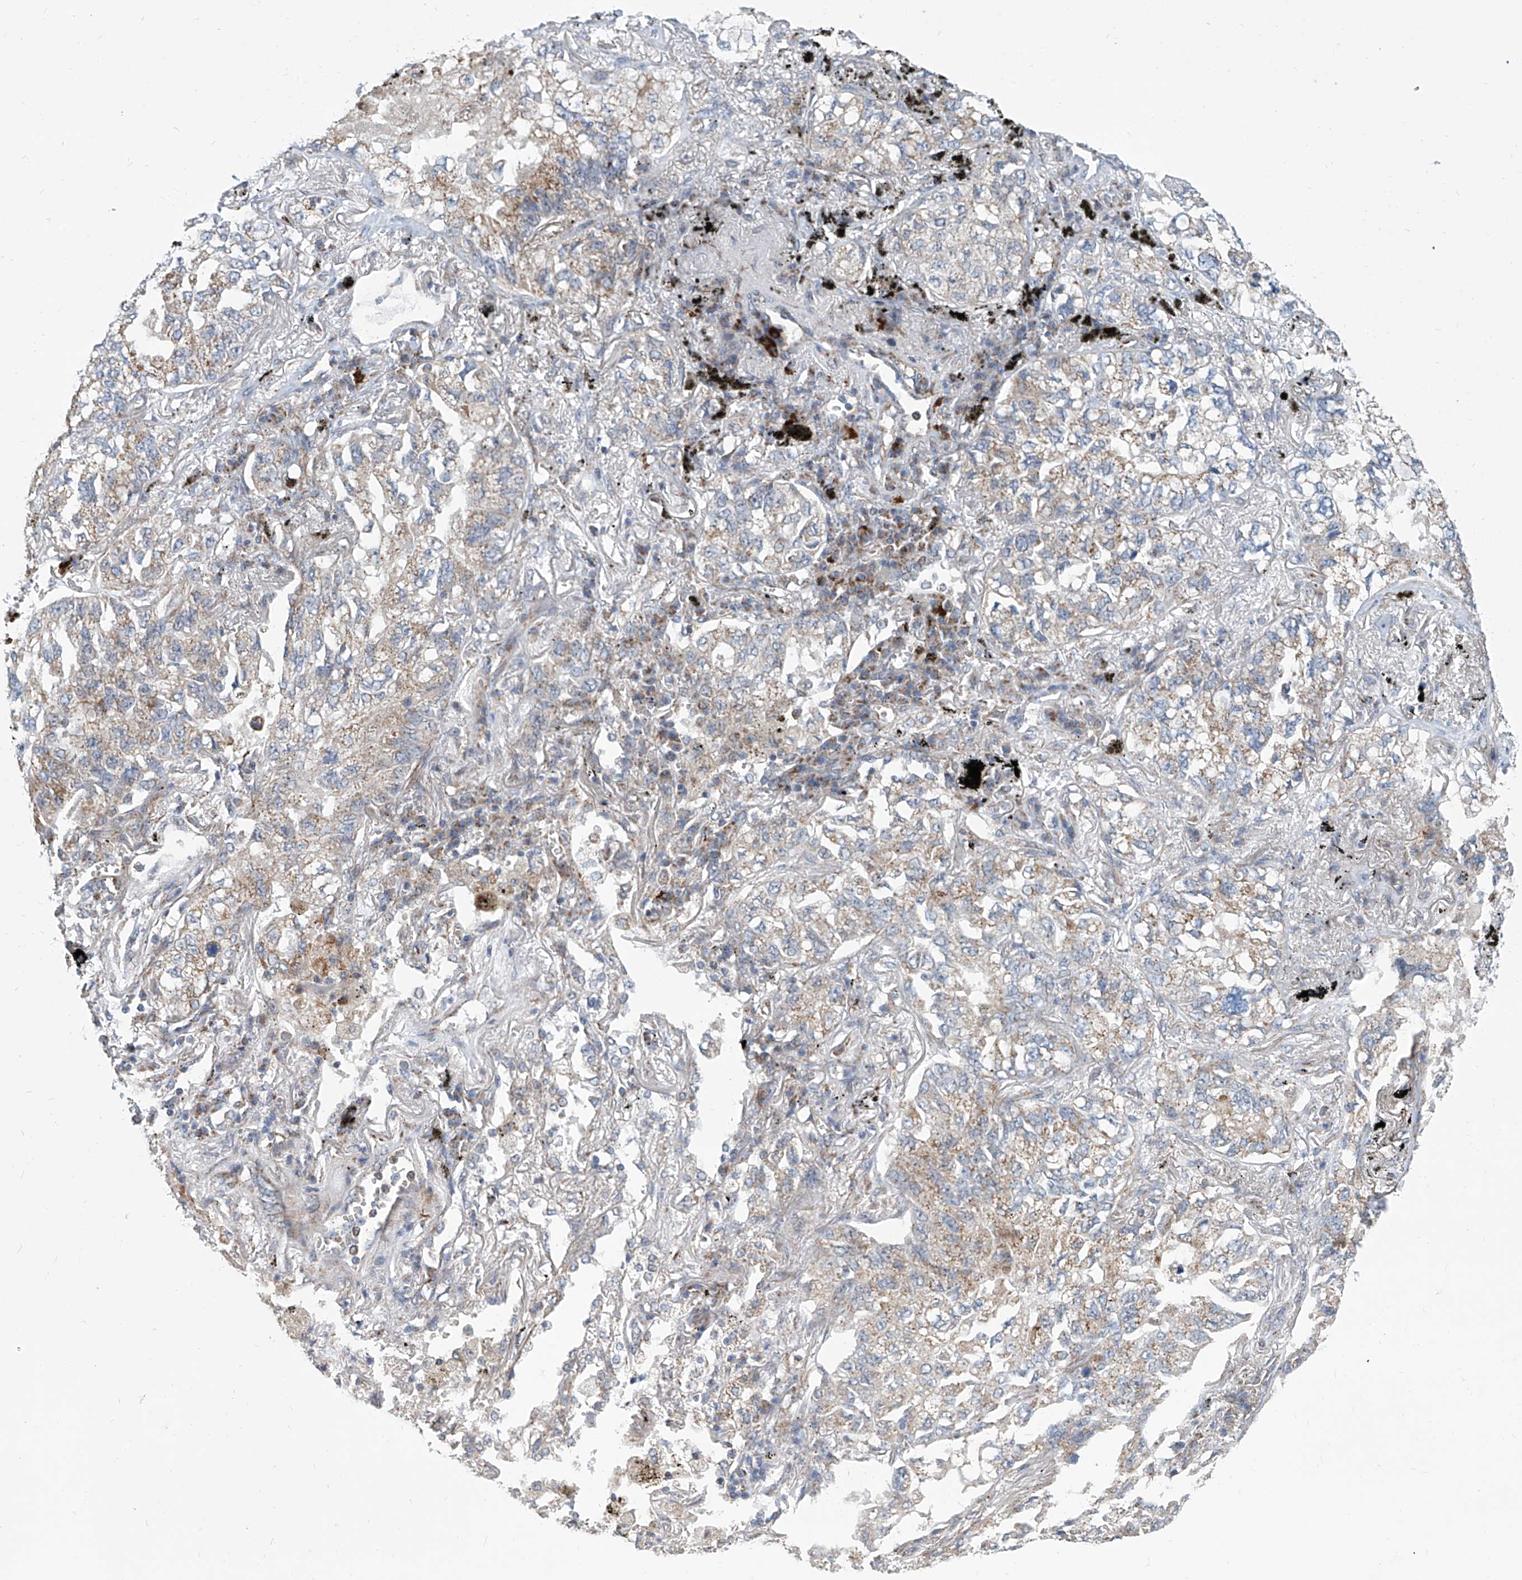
{"staining": {"intensity": "weak", "quantity": "25%-75%", "location": "cytoplasmic/membranous"}, "tissue": "lung cancer", "cell_type": "Tumor cells", "image_type": "cancer", "snomed": [{"axis": "morphology", "description": "Adenocarcinoma, NOS"}, {"axis": "topography", "description": "Lung"}], "caption": "Weak cytoplasmic/membranous staining is seen in approximately 25%-75% of tumor cells in lung adenocarcinoma. (brown staining indicates protein expression, while blue staining denotes nuclei).", "gene": "USP48", "patient": {"sex": "male", "age": 65}}